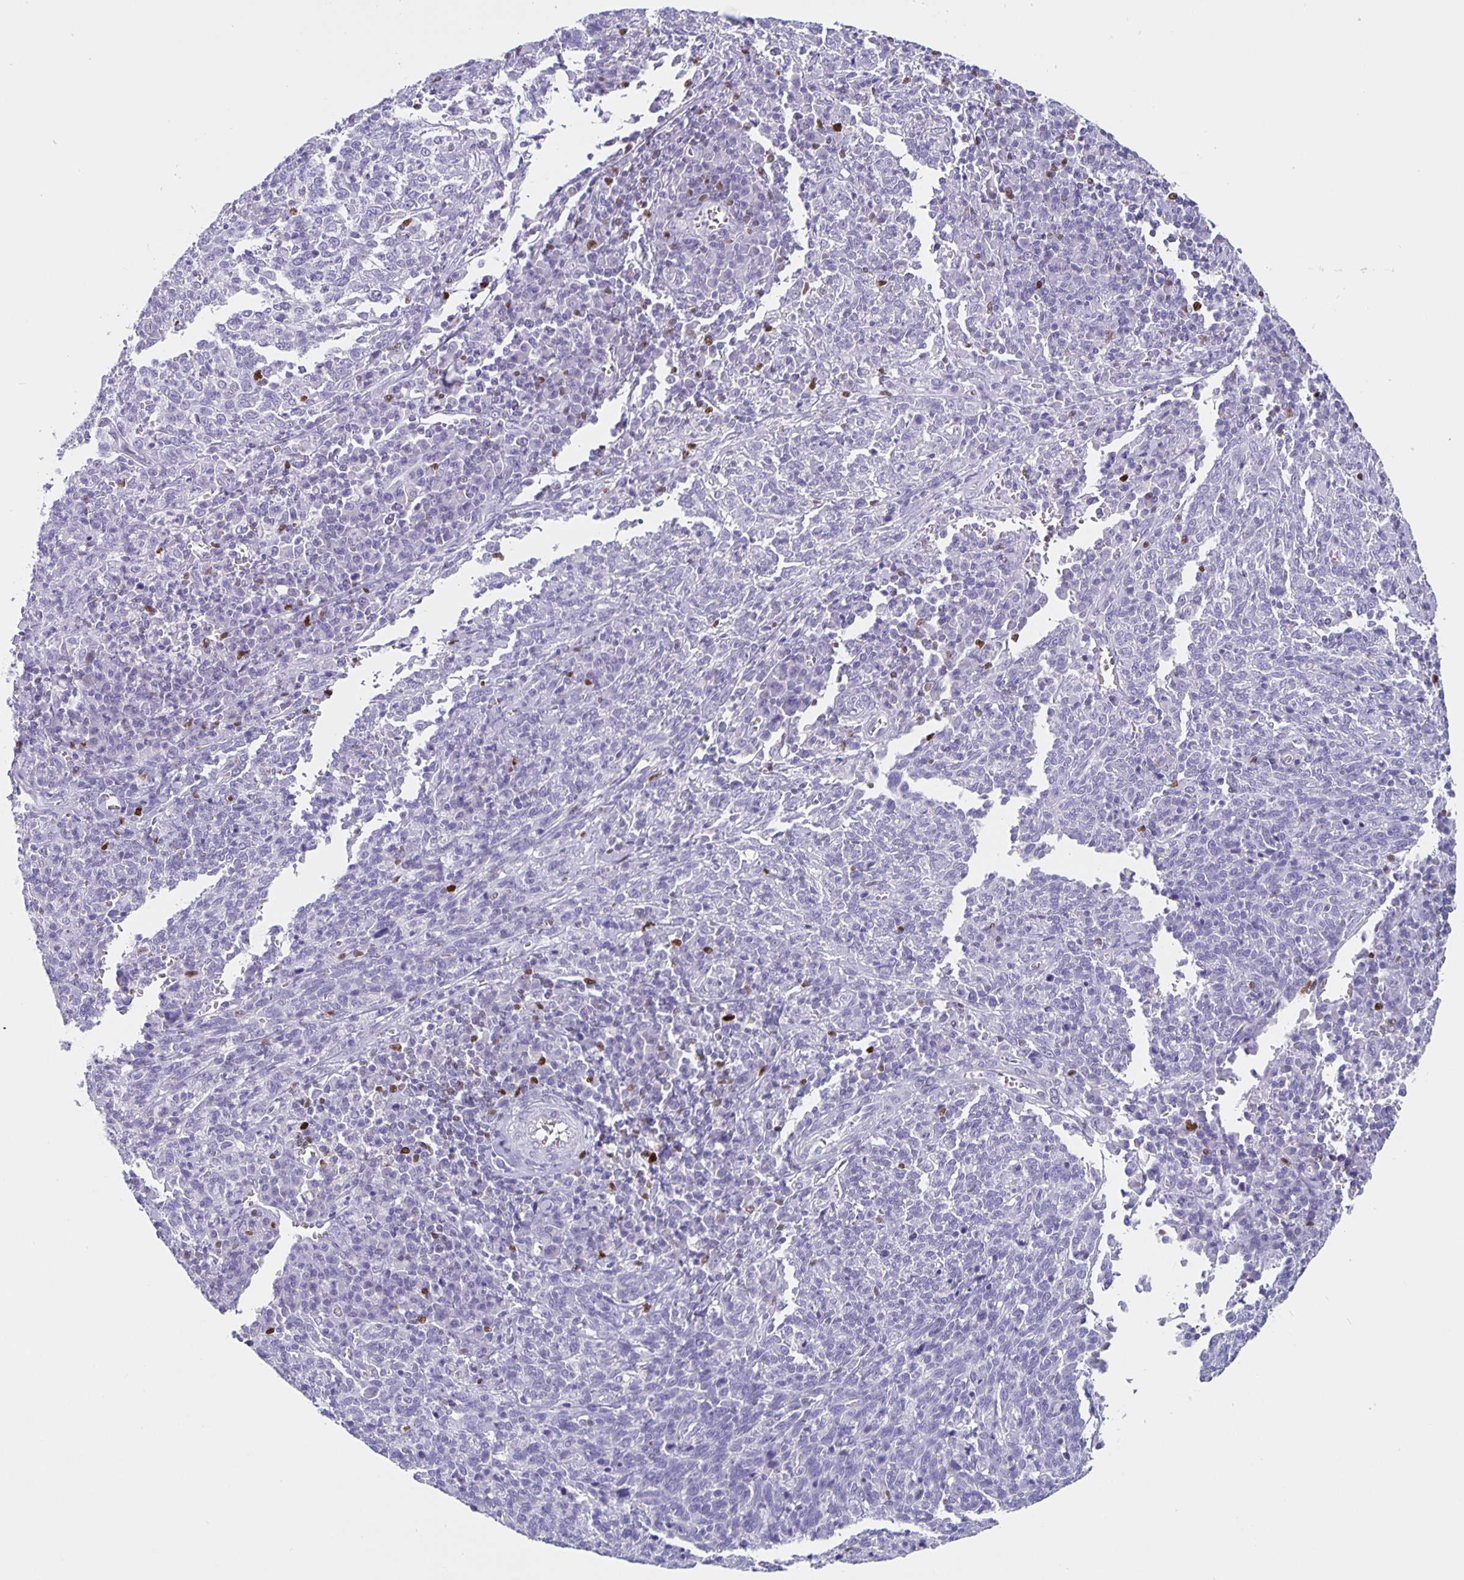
{"staining": {"intensity": "negative", "quantity": "none", "location": "none"}, "tissue": "cervical cancer", "cell_type": "Tumor cells", "image_type": "cancer", "snomed": [{"axis": "morphology", "description": "Squamous cell carcinoma, NOS"}, {"axis": "topography", "description": "Cervix"}], "caption": "DAB (3,3'-diaminobenzidine) immunohistochemical staining of human cervical cancer reveals no significant staining in tumor cells. Brightfield microscopy of immunohistochemistry (IHC) stained with DAB (3,3'-diaminobenzidine) (brown) and hematoxylin (blue), captured at high magnification.", "gene": "SATB2", "patient": {"sex": "female", "age": 46}}